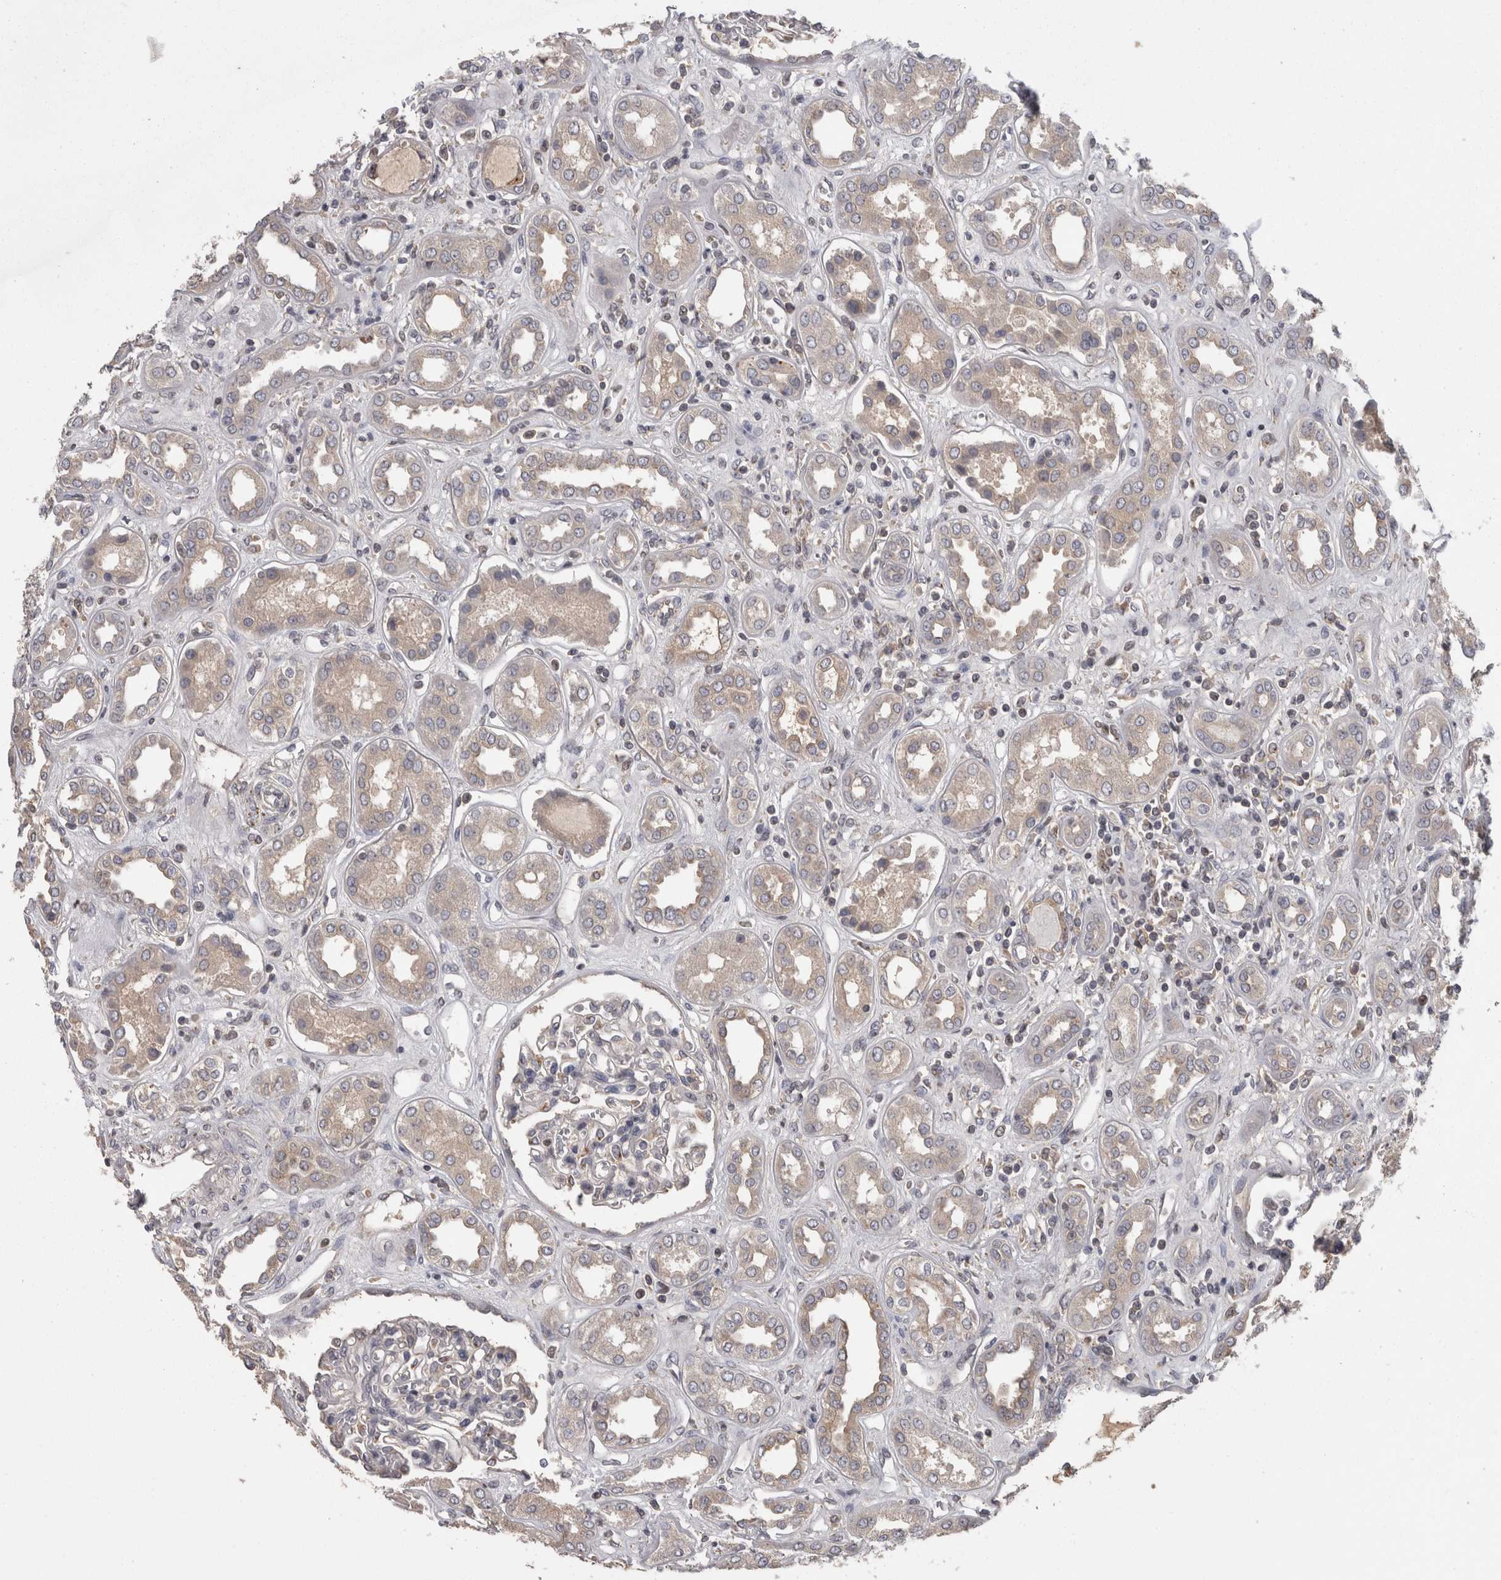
{"staining": {"intensity": "negative", "quantity": "none", "location": "none"}, "tissue": "kidney", "cell_type": "Cells in glomeruli", "image_type": "normal", "snomed": [{"axis": "morphology", "description": "Normal tissue, NOS"}, {"axis": "topography", "description": "Kidney"}], "caption": "The histopathology image reveals no significant positivity in cells in glomeruli of kidney.", "gene": "PCM1", "patient": {"sex": "male", "age": 59}}